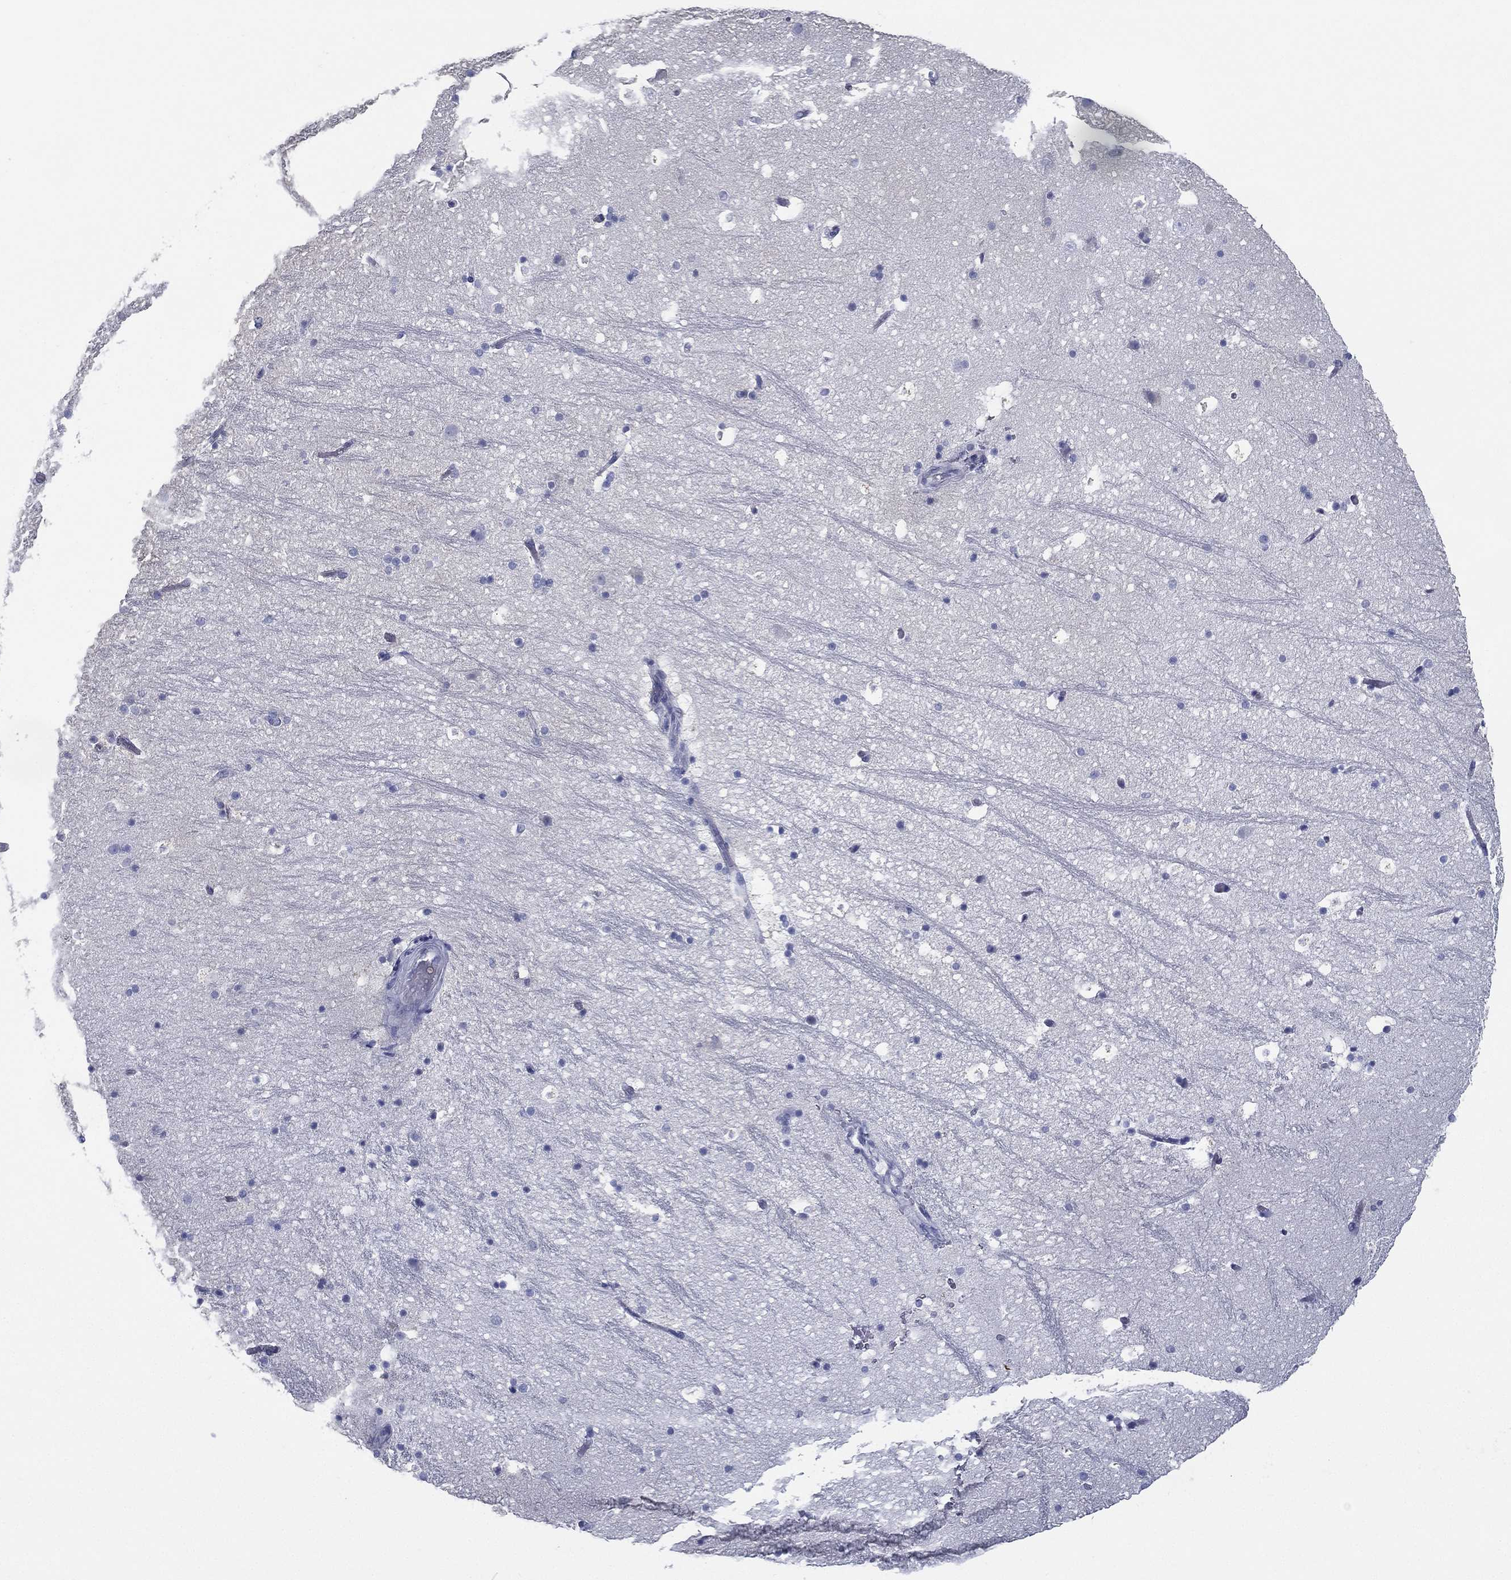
{"staining": {"intensity": "negative", "quantity": "none", "location": "none"}, "tissue": "hippocampus", "cell_type": "Glial cells", "image_type": "normal", "snomed": [{"axis": "morphology", "description": "Normal tissue, NOS"}, {"axis": "topography", "description": "Hippocampus"}], "caption": "This micrograph is of unremarkable hippocampus stained with immunohistochemistry to label a protein in brown with the nuclei are counter-stained blue. There is no positivity in glial cells.", "gene": "RSPH4A", "patient": {"sex": "male", "age": 51}}